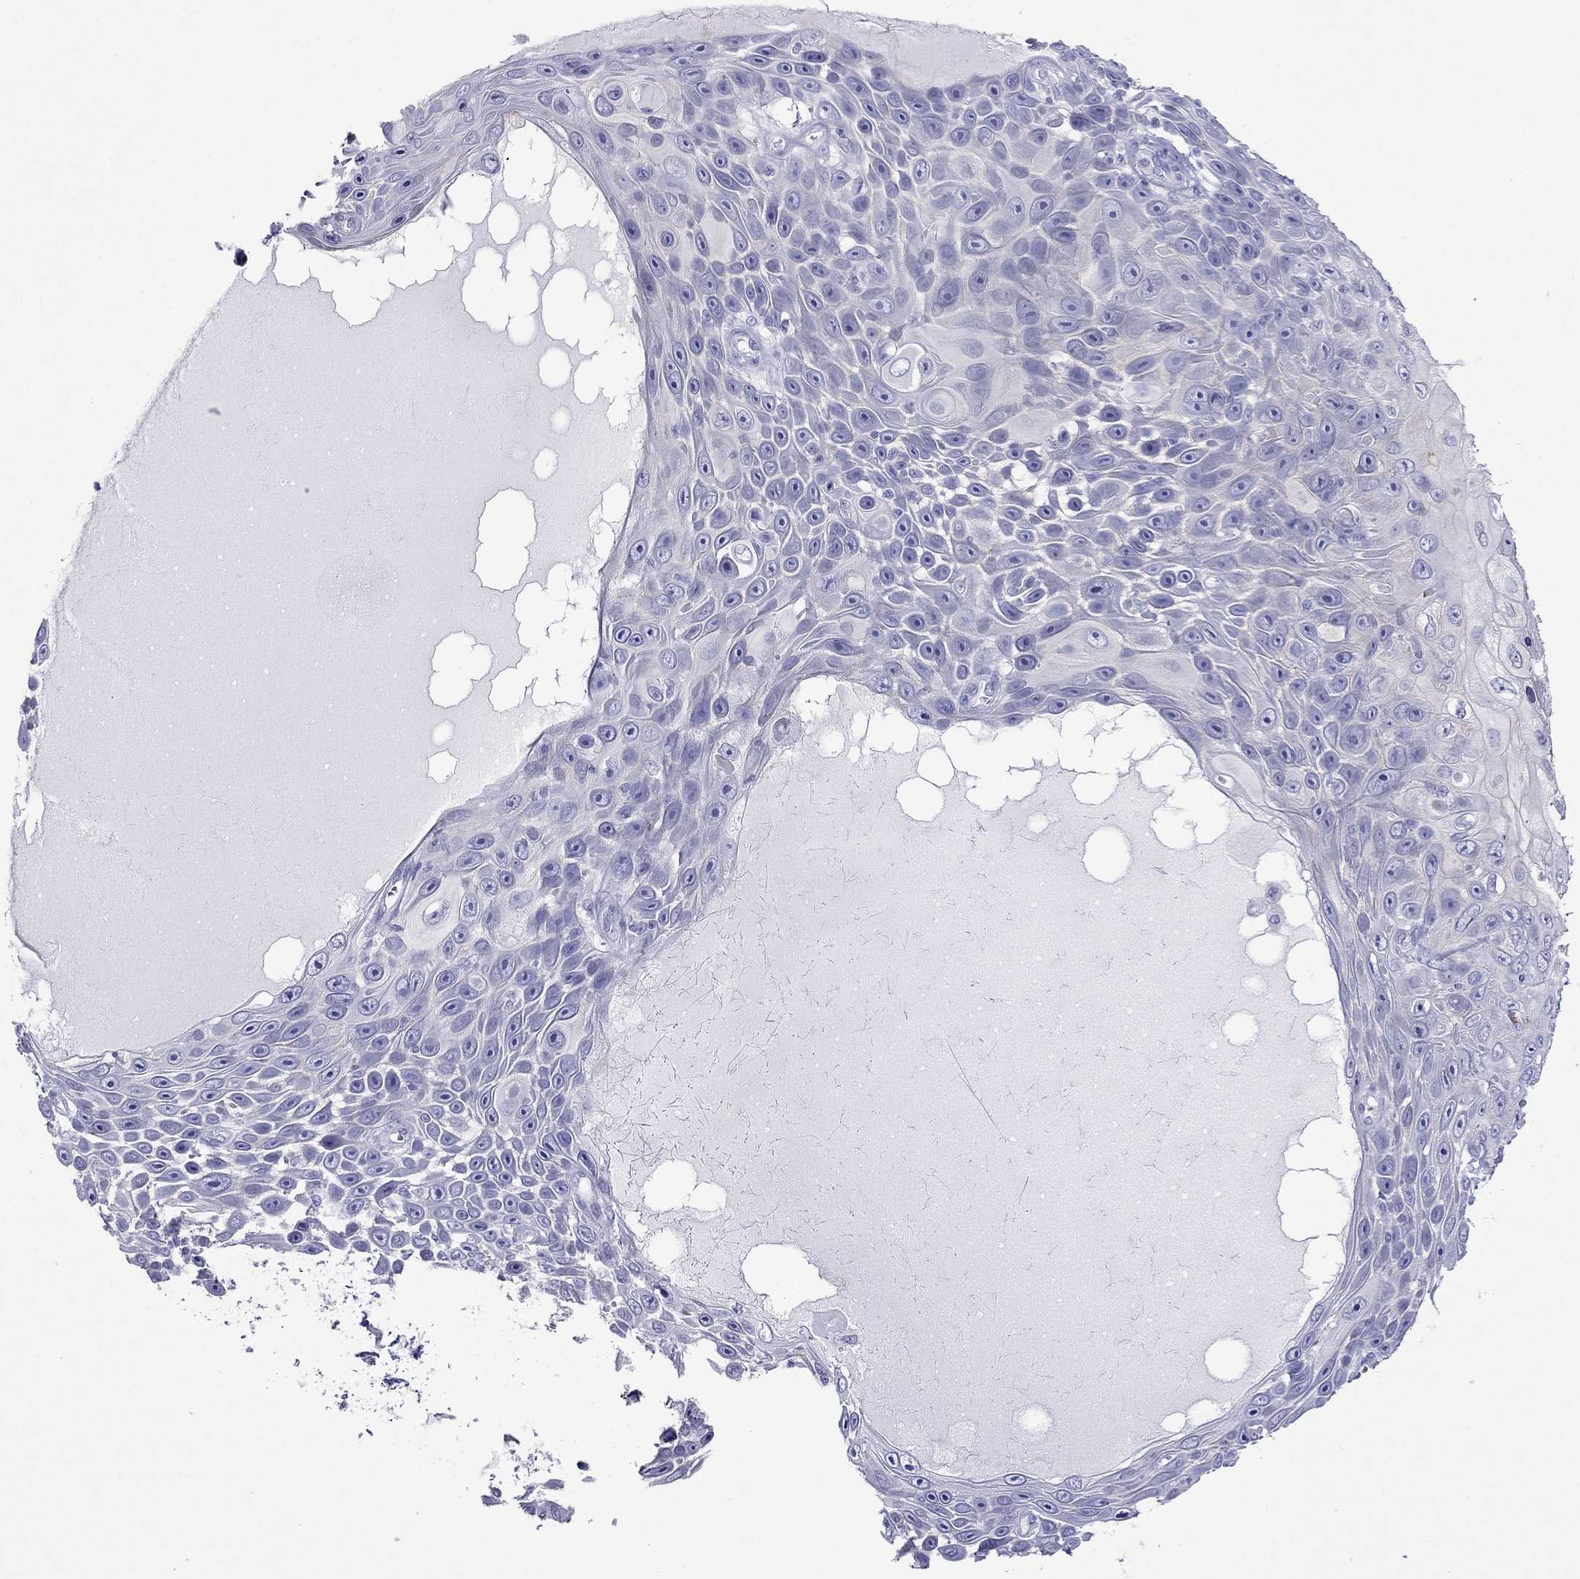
{"staining": {"intensity": "negative", "quantity": "none", "location": "none"}, "tissue": "skin cancer", "cell_type": "Tumor cells", "image_type": "cancer", "snomed": [{"axis": "morphology", "description": "Squamous cell carcinoma, NOS"}, {"axis": "topography", "description": "Skin"}], "caption": "Micrograph shows no protein expression in tumor cells of skin squamous cell carcinoma tissue. The staining was performed using DAB to visualize the protein expression in brown, while the nuclei were stained in blue with hematoxylin (Magnification: 20x).", "gene": "PCDHA6", "patient": {"sex": "male", "age": 82}}